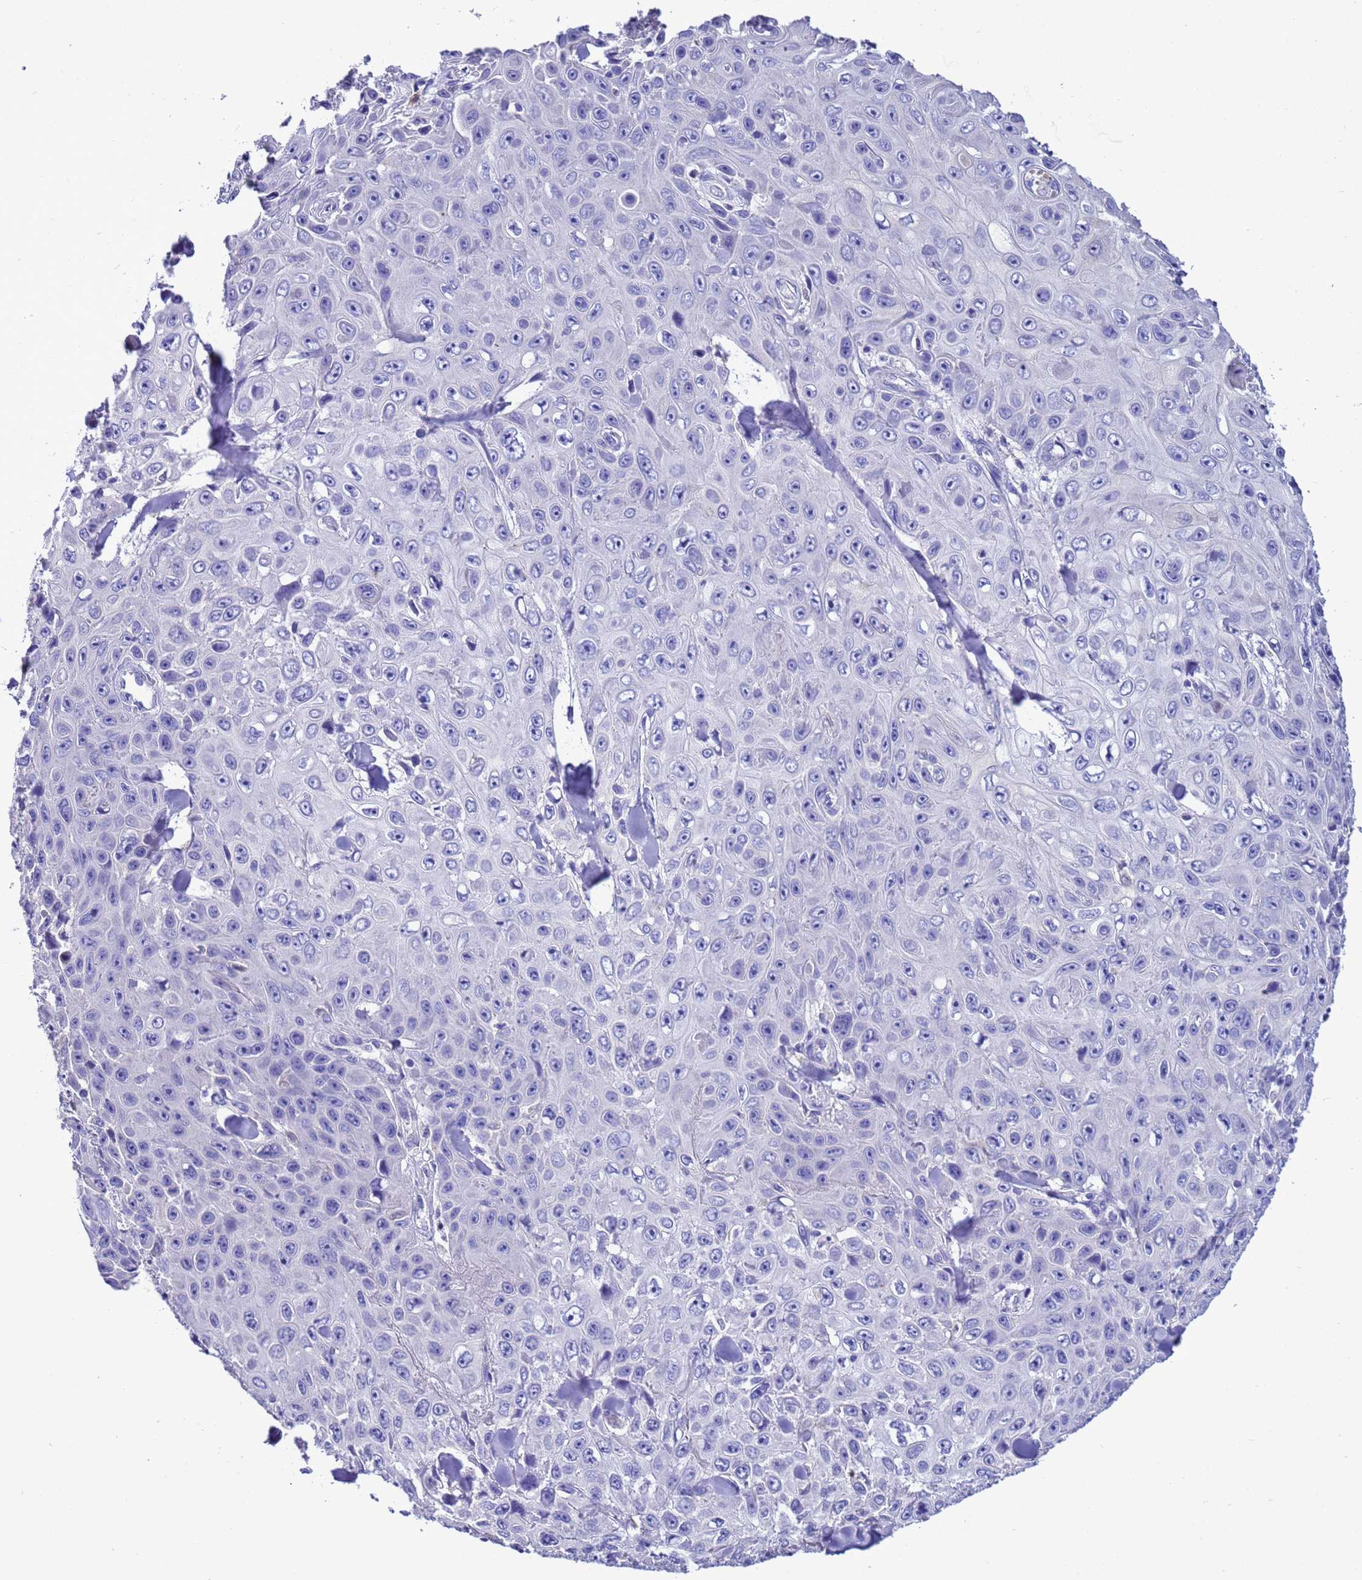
{"staining": {"intensity": "negative", "quantity": "none", "location": "none"}, "tissue": "skin cancer", "cell_type": "Tumor cells", "image_type": "cancer", "snomed": [{"axis": "morphology", "description": "Basal cell carcinoma"}, {"axis": "topography", "description": "Skin"}], "caption": "Image shows no significant protein staining in tumor cells of basal cell carcinoma (skin).", "gene": "KICS2", "patient": {"sex": "male", "age": 73}}